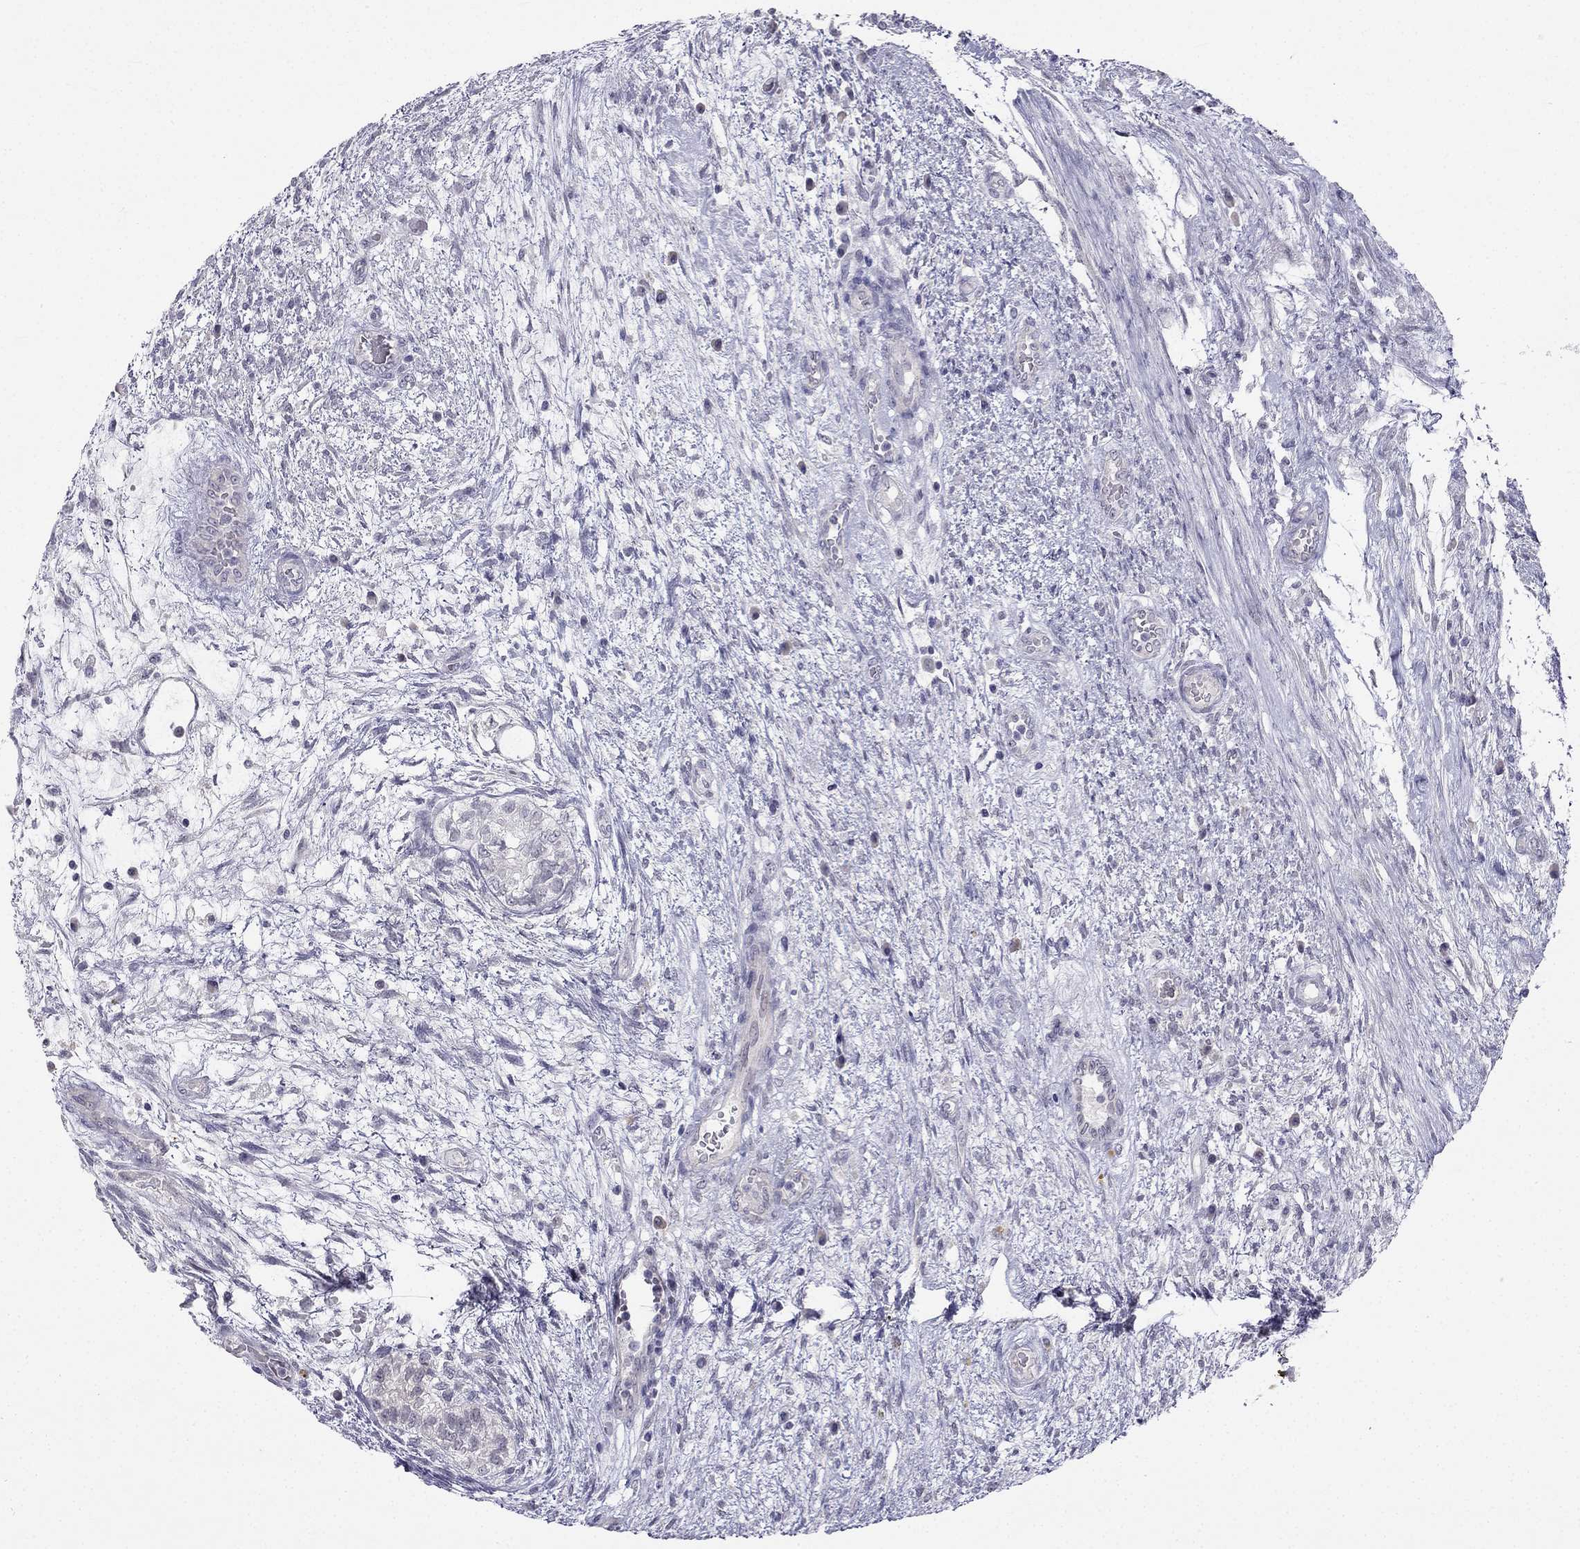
{"staining": {"intensity": "negative", "quantity": "none", "location": "none"}, "tissue": "testis cancer", "cell_type": "Tumor cells", "image_type": "cancer", "snomed": [{"axis": "morphology", "description": "Normal tissue, NOS"}, {"axis": "morphology", "description": "Carcinoma, Embryonal, NOS"}, {"axis": "topography", "description": "Testis"}, {"axis": "topography", "description": "Epididymis"}], "caption": "Immunohistochemistry image of neoplastic tissue: human testis cancer stained with DAB exhibits no significant protein expression in tumor cells.", "gene": "C16orf89", "patient": {"sex": "male", "age": 32}}